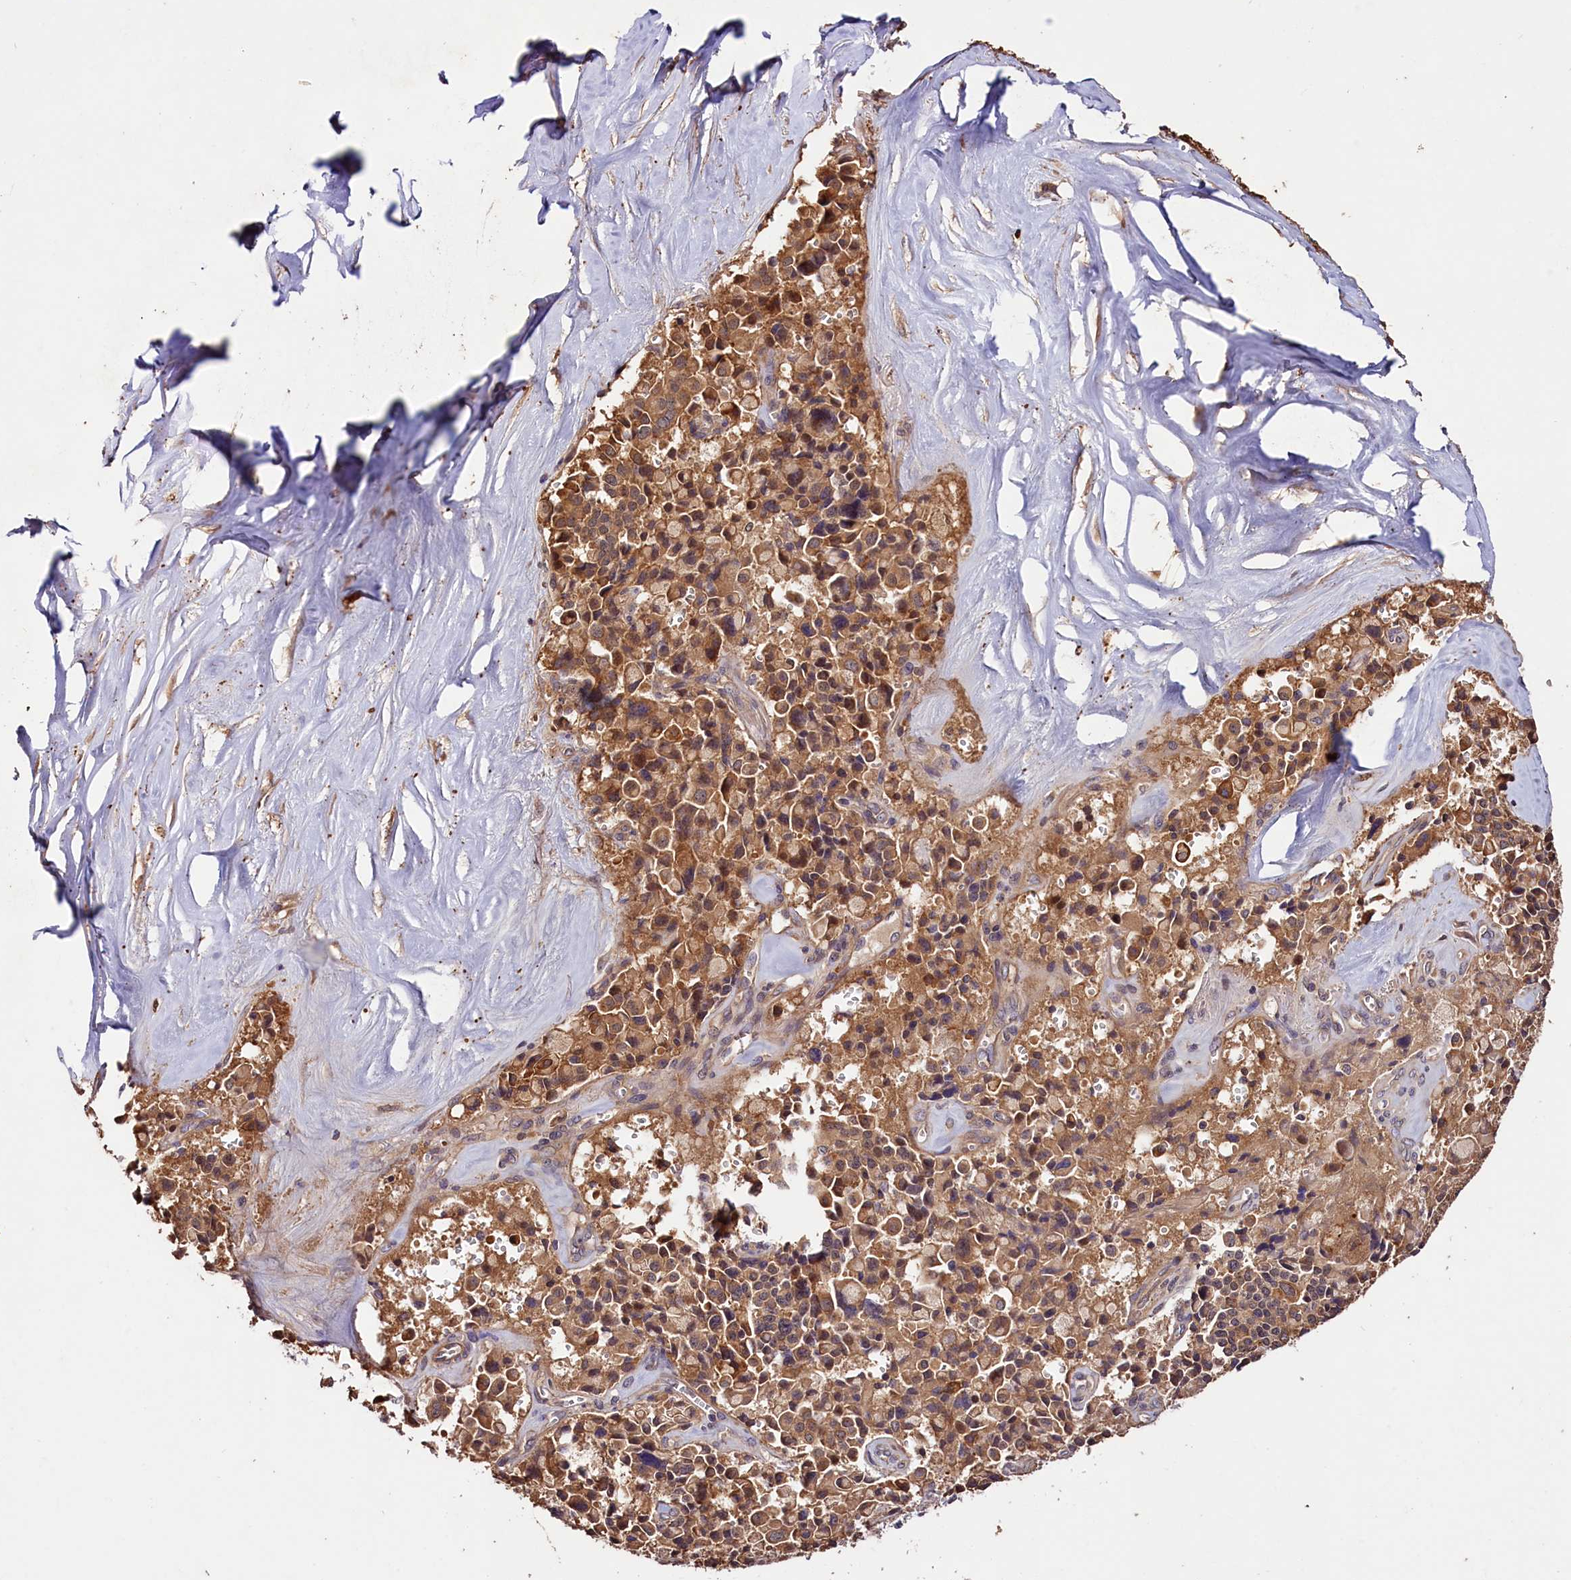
{"staining": {"intensity": "moderate", "quantity": ">75%", "location": "cytoplasmic/membranous"}, "tissue": "pancreatic cancer", "cell_type": "Tumor cells", "image_type": "cancer", "snomed": [{"axis": "morphology", "description": "Adenocarcinoma, NOS"}, {"axis": "topography", "description": "Pancreas"}], "caption": "Pancreatic cancer (adenocarcinoma) was stained to show a protein in brown. There is medium levels of moderate cytoplasmic/membranous positivity in approximately >75% of tumor cells. (brown staining indicates protein expression, while blue staining denotes nuclei).", "gene": "CES3", "patient": {"sex": "male", "age": 65}}